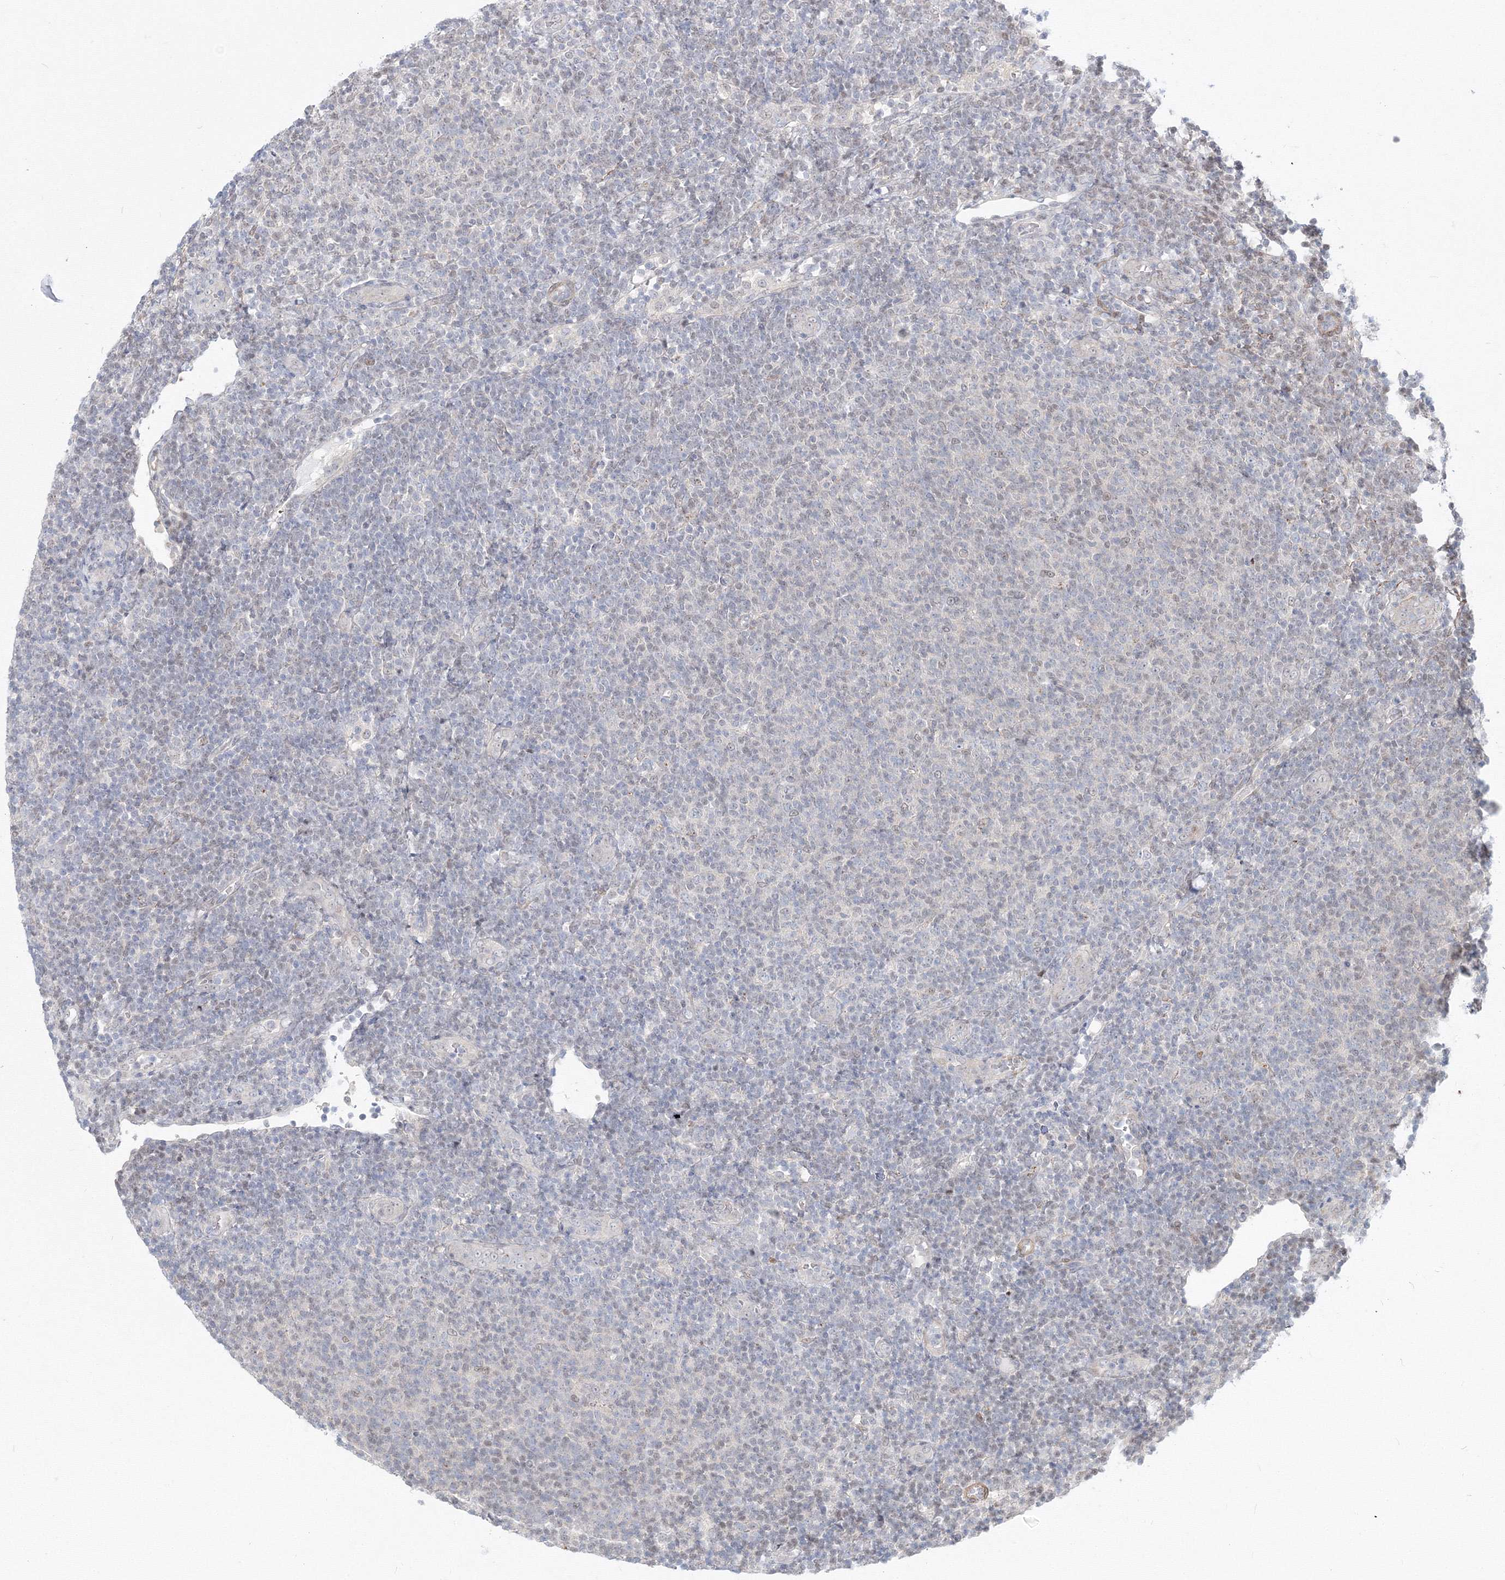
{"staining": {"intensity": "negative", "quantity": "none", "location": "none"}, "tissue": "lymphoma", "cell_type": "Tumor cells", "image_type": "cancer", "snomed": [{"axis": "morphology", "description": "Malignant lymphoma, non-Hodgkin's type, Low grade"}, {"axis": "topography", "description": "Lymph node"}], "caption": "The photomicrograph displays no significant positivity in tumor cells of lymphoma. Brightfield microscopy of IHC stained with DAB (brown) and hematoxylin (blue), captured at high magnification.", "gene": "ARHGAP21", "patient": {"sex": "male", "age": 66}}